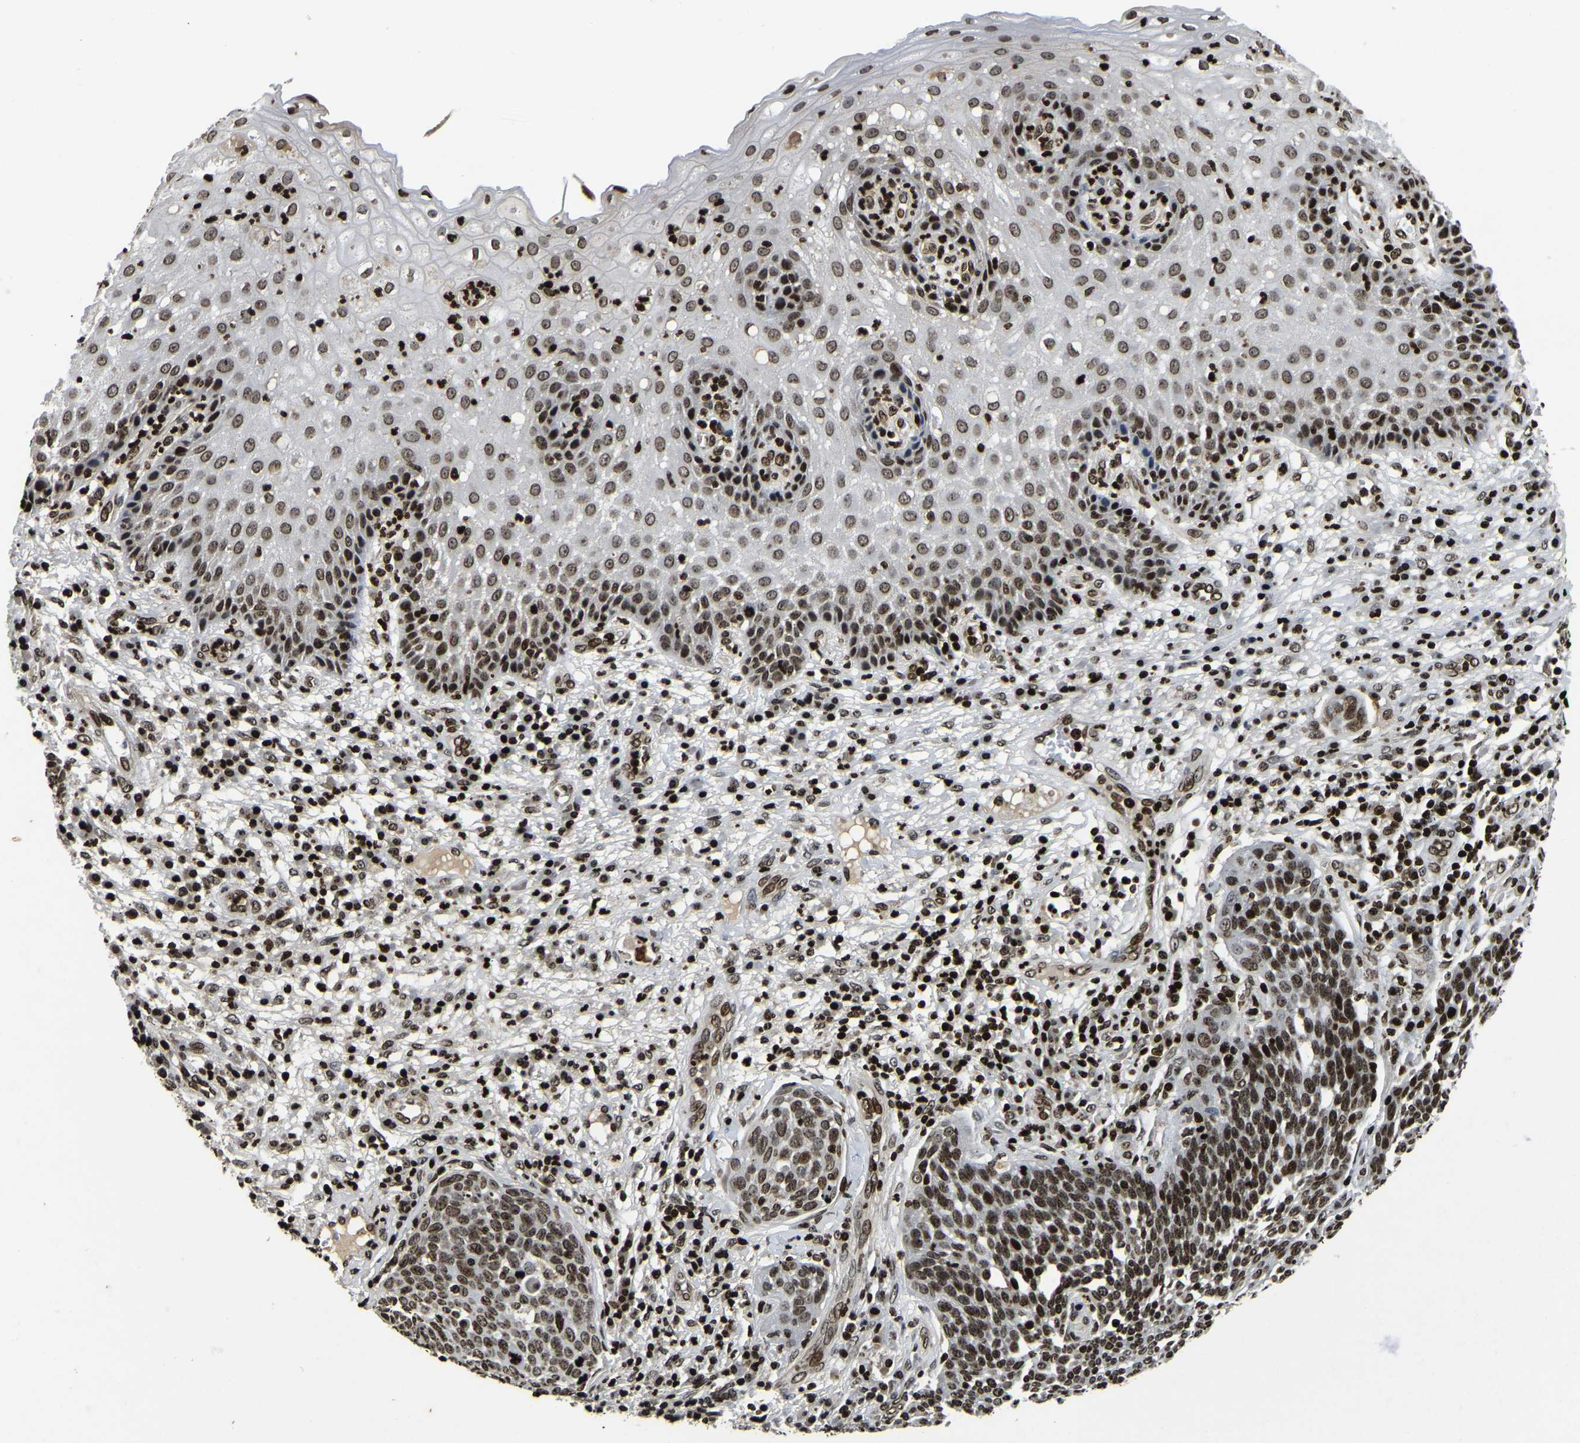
{"staining": {"intensity": "strong", "quantity": ">75%", "location": "nuclear"}, "tissue": "cervical cancer", "cell_type": "Tumor cells", "image_type": "cancer", "snomed": [{"axis": "morphology", "description": "Squamous cell carcinoma, NOS"}, {"axis": "topography", "description": "Cervix"}], "caption": "There is high levels of strong nuclear expression in tumor cells of cervical squamous cell carcinoma, as demonstrated by immunohistochemical staining (brown color).", "gene": "LRRC61", "patient": {"sex": "female", "age": 34}}